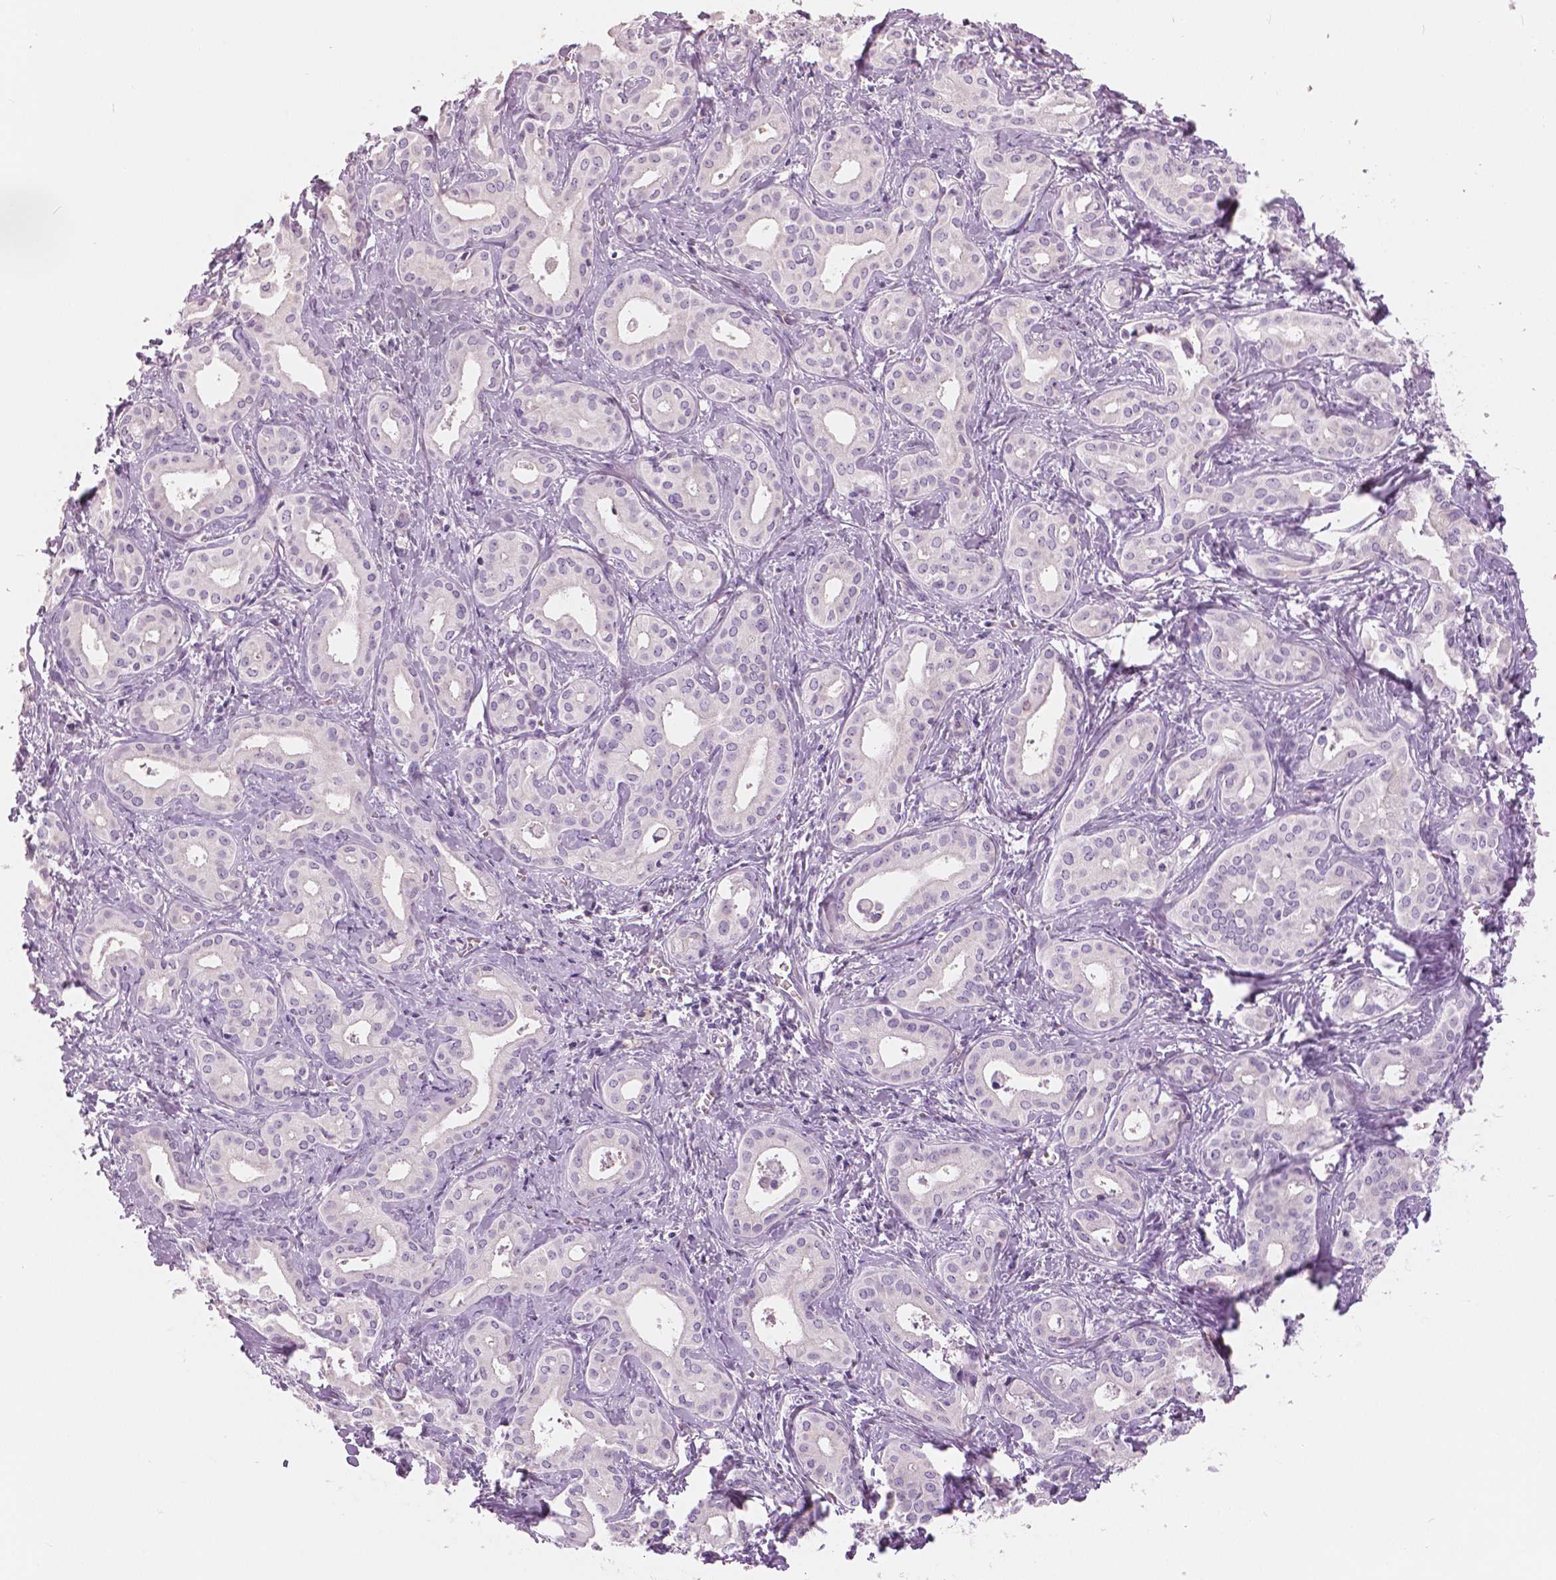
{"staining": {"intensity": "negative", "quantity": "none", "location": "none"}, "tissue": "liver cancer", "cell_type": "Tumor cells", "image_type": "cancer", "snomed": [{"axis": "morphology", "description": "Cholangiocarcinoma"}, {"axis": "topography", "description": "Liver"}], "caption": "DAB immunohistochemical staining of human liver cholangiocarcinoma exhibits no significant positivity in tumor cells.", "gene": "SLC24A1", "patient": {"sex": "female", "age": 65}}